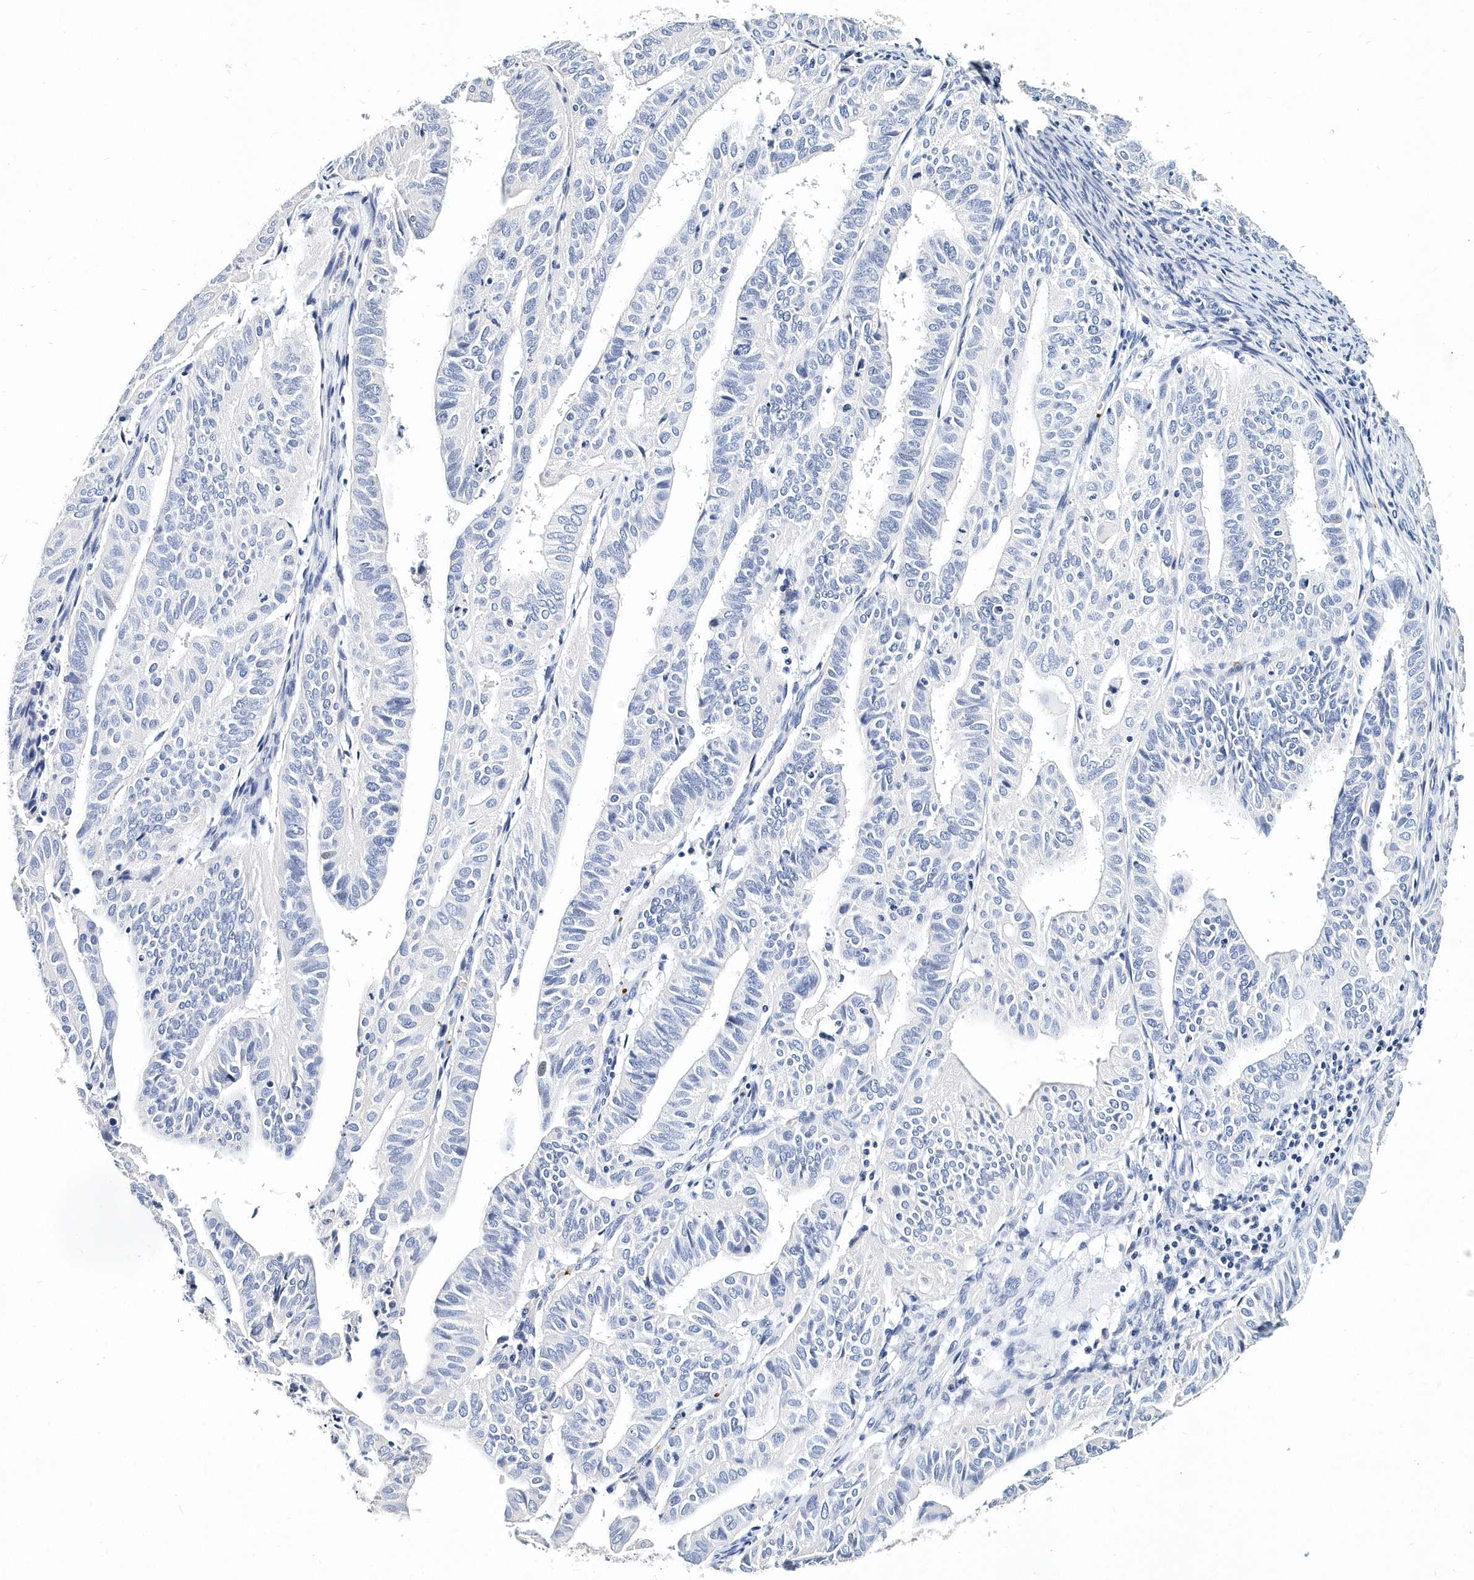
{"staining": {"intensity": "negative", "quantity": "none", "location": "none"}, "tissue": "endometrial cancer", "cell_type": "Tumor cells", "image_type": "cancer", "snomed": [{"axis": "morphology", "description": "Adenocarcinoma, NOS"}, {"axis": "topography", "description": "Uterus"}], "caption": "Tumor cells show no significant protein expression in endometrial cancer.", "gene": "ITGA2B", "patient": {"sex": "female", "age": 77}}